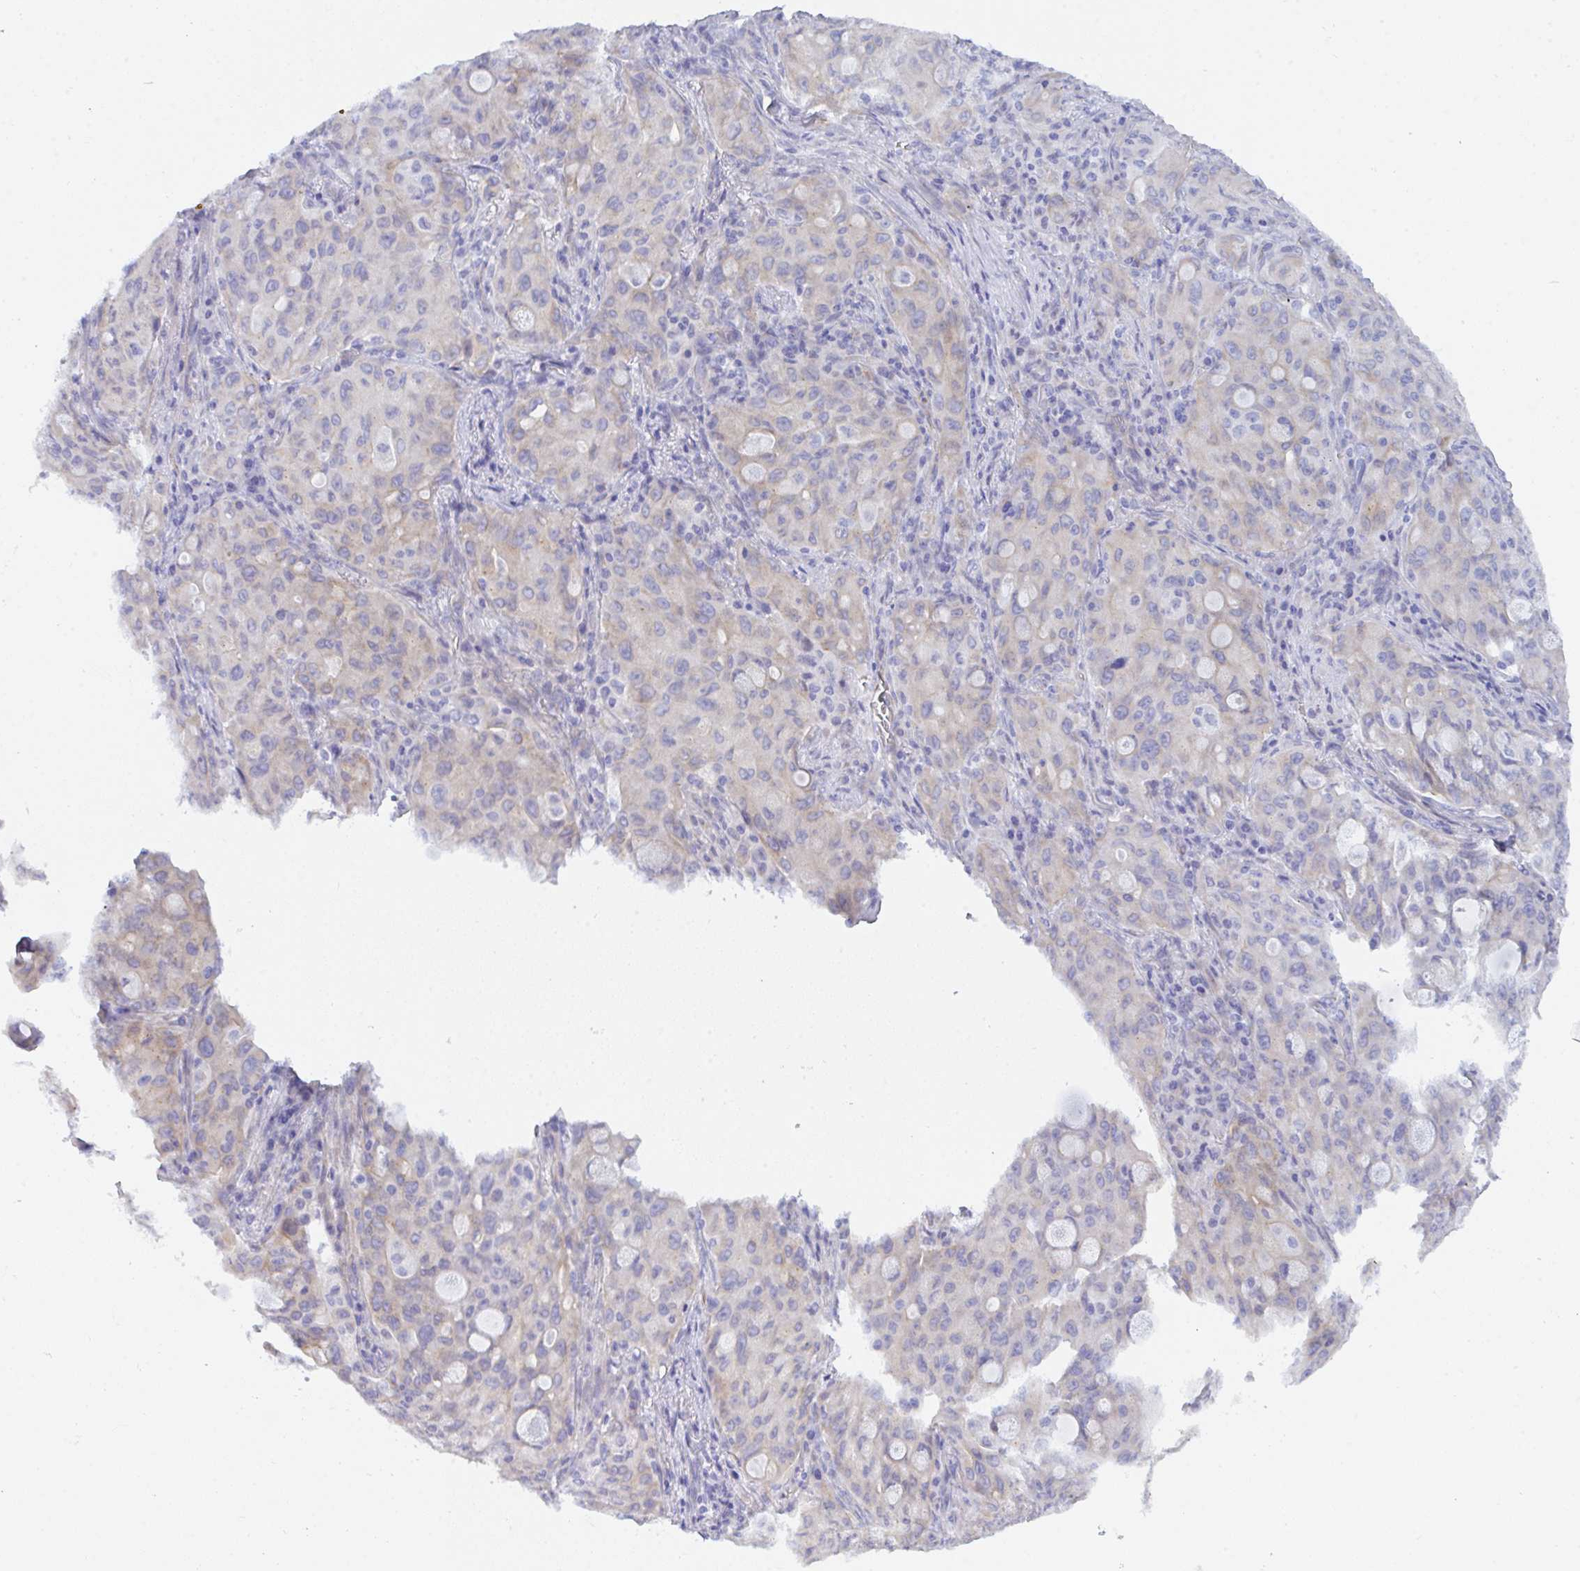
{"staining": {"intensity": "moderate", "quantity": "<25%", "location": "cytoplasmic/membranous"}, "tissue": "lung cancer", "cell_type": "Tumor cells", "image_type": "cancer", "snomed": [{"axis": "morphology", "description": "Adenocarcinoma, NOS"}, {"axis": "topography", "description": "Lung"}], "caption": "About <25% of tumor cells in human lung cancer (adenocarcinoma) exhibit moderate cytoplasmic/membranous protein expression as visualized by brown immunohistochemical staining.", "gene": "CEP170B", "patient": {"sex": "female", "age": 44}}